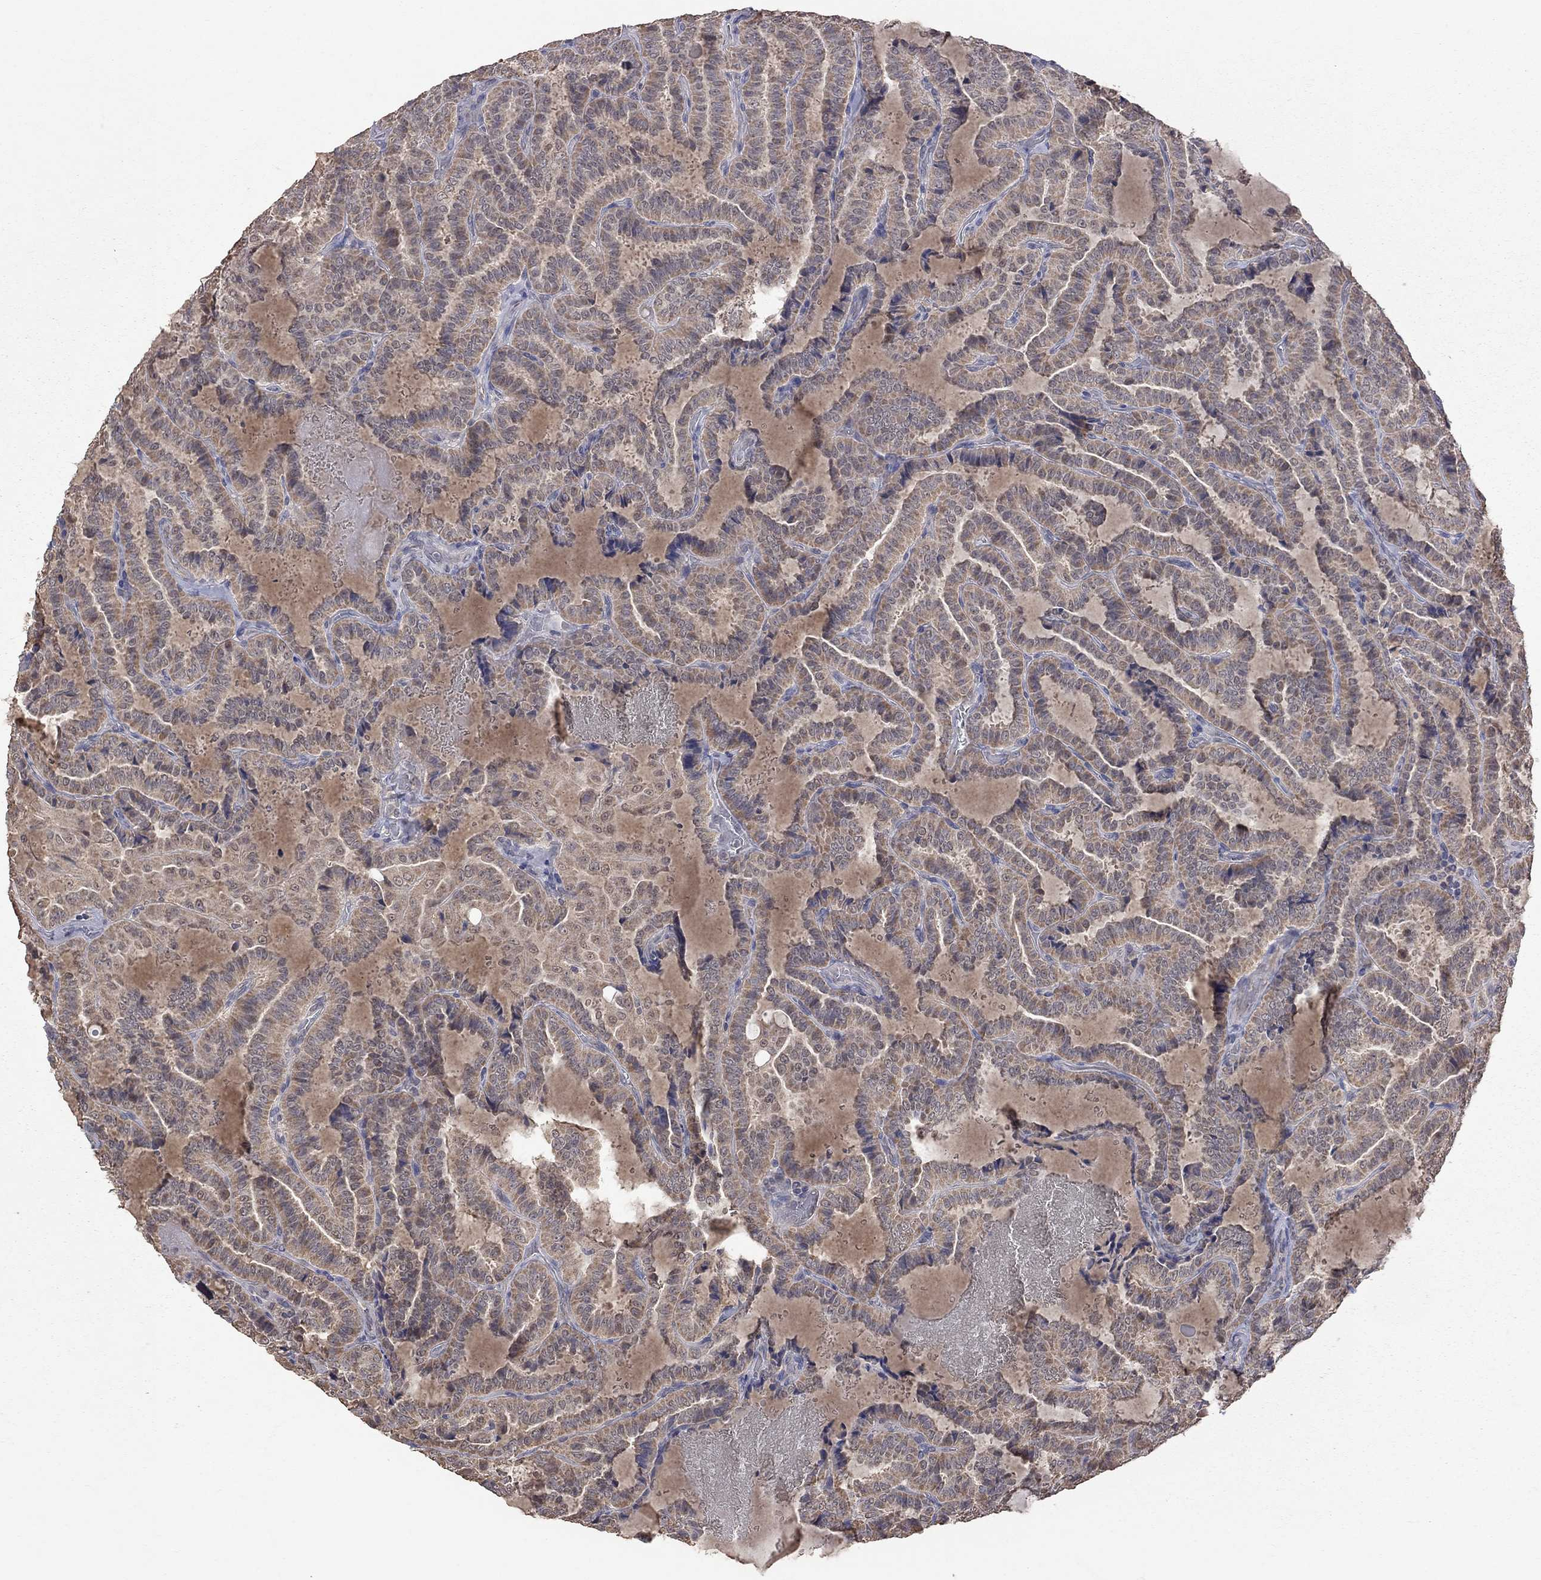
{"staining": {"intensity": "moderate", "quantity": ">75%", "location": "cytoplasmic/membranous"}, "tissue": "thyroid cancer", "cell_type": "Tumor cells", "image_type": "cancer", "snomed": [{"axis": "morphology", "description": "Papillary adenocarcinoma, NOS"}, {"axis": "topography", "description": "Thyroid gland"}], "caption": "A medium amount of moderate cytoplasmic/membranous expression is appreciated in approximately >75% of tumor cells in thyroid papillary adenocarcinoma tissue.", "gene": "HTR6", "patient": {"sex": "female", "age": 39}}